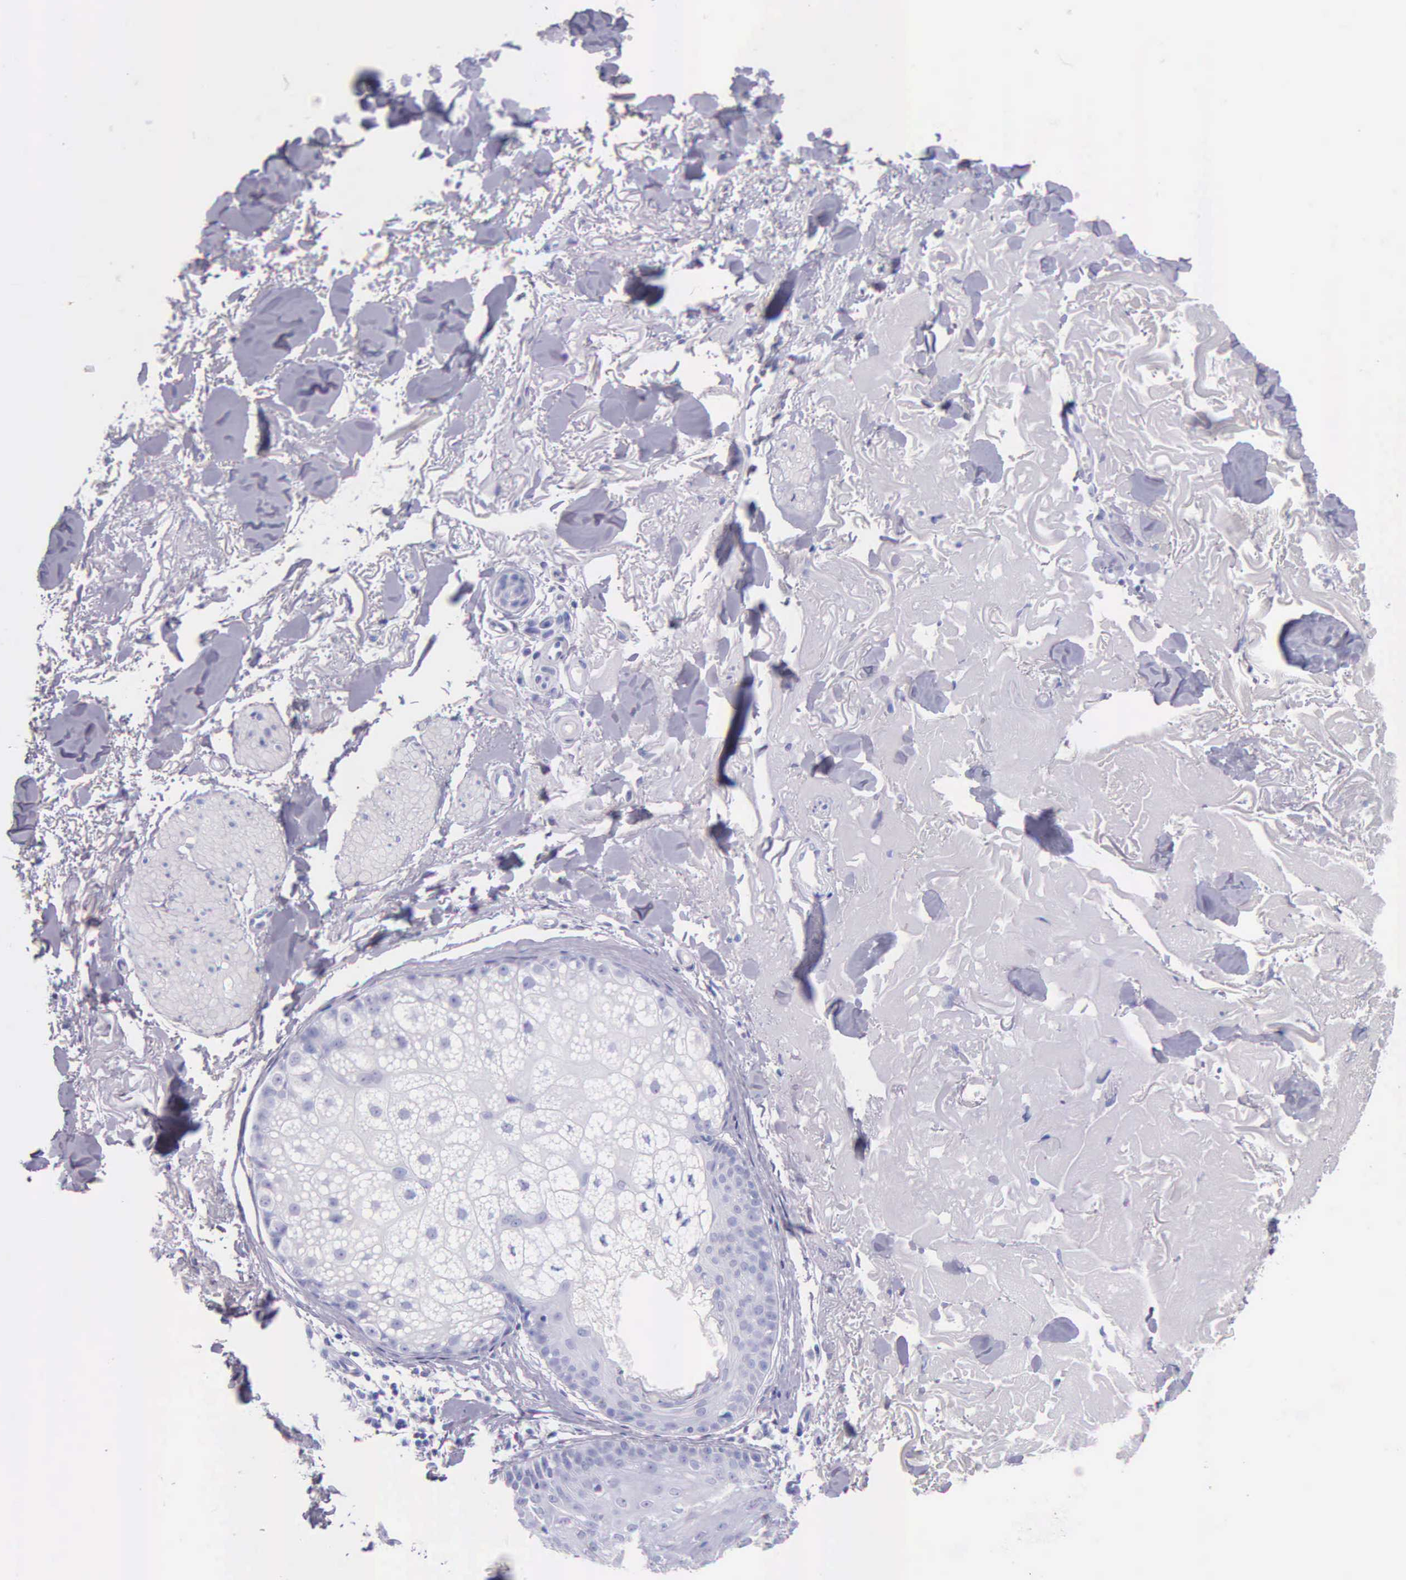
{"staining": {"intensity": "negative", "quantity": "none", "location": "none"}, "tissue": "skin", "cell_type": "Fibroblasts", "image_type": "normal", "snomed": [{"axis": "morphology", "description": "Normal tissue, NOS"}, {"axis": "topography", "description": "Skin"}], "caption": "High power microscopy photomicrograph of an immunohistochemistry (IHC) photomicrograph of benign skin, revealing no significant expression in fibroblasts.", "gene": "KLK2", "patient": {"sex": "male", "age": 86}}